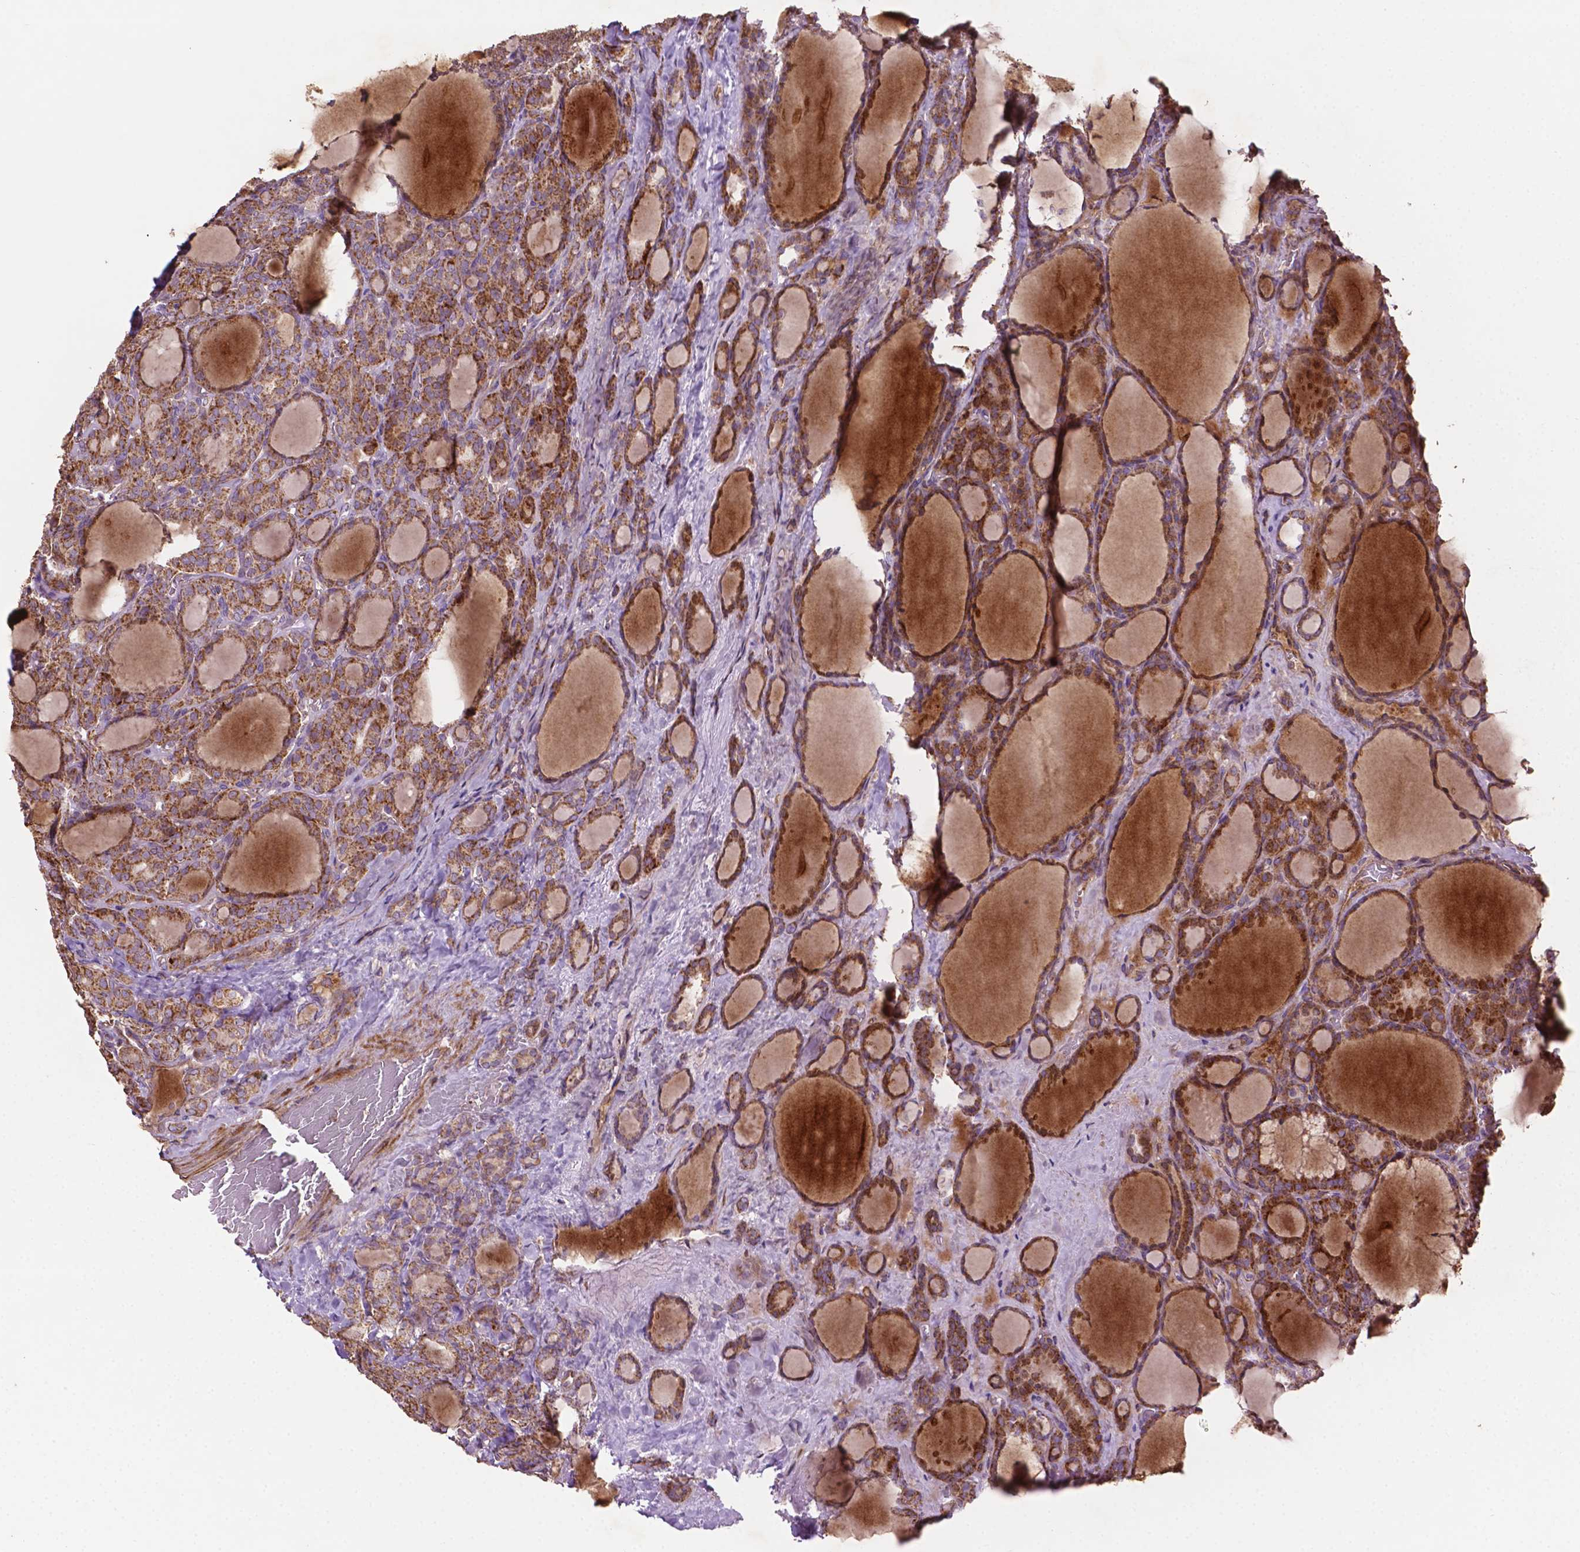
{"staining": {"intensity": "strong", "quantity": ">75%", "location": "cytoplasmic/membranous"}, "tissue": "thyroid cancer", "cell_type": "Tumor cells", "image_type": "cancer", "snomed": [{"axis": "morphology", "description": "Normal tissue, NOS"}, {"axis": "morphology", "description": "Follicular adenoma carcinoma, NOS"}, {"axis": "topography", "description": "Thyroid gland"}], "caption": "The micrograph reveals immunohistochemical staining of thyroid cancer. There is strong cytoplasmic/membranous positivity is present in about >75% of tumor cells.", "gene": "LRR1", "patient": {"sex": "female", "age": 31}}